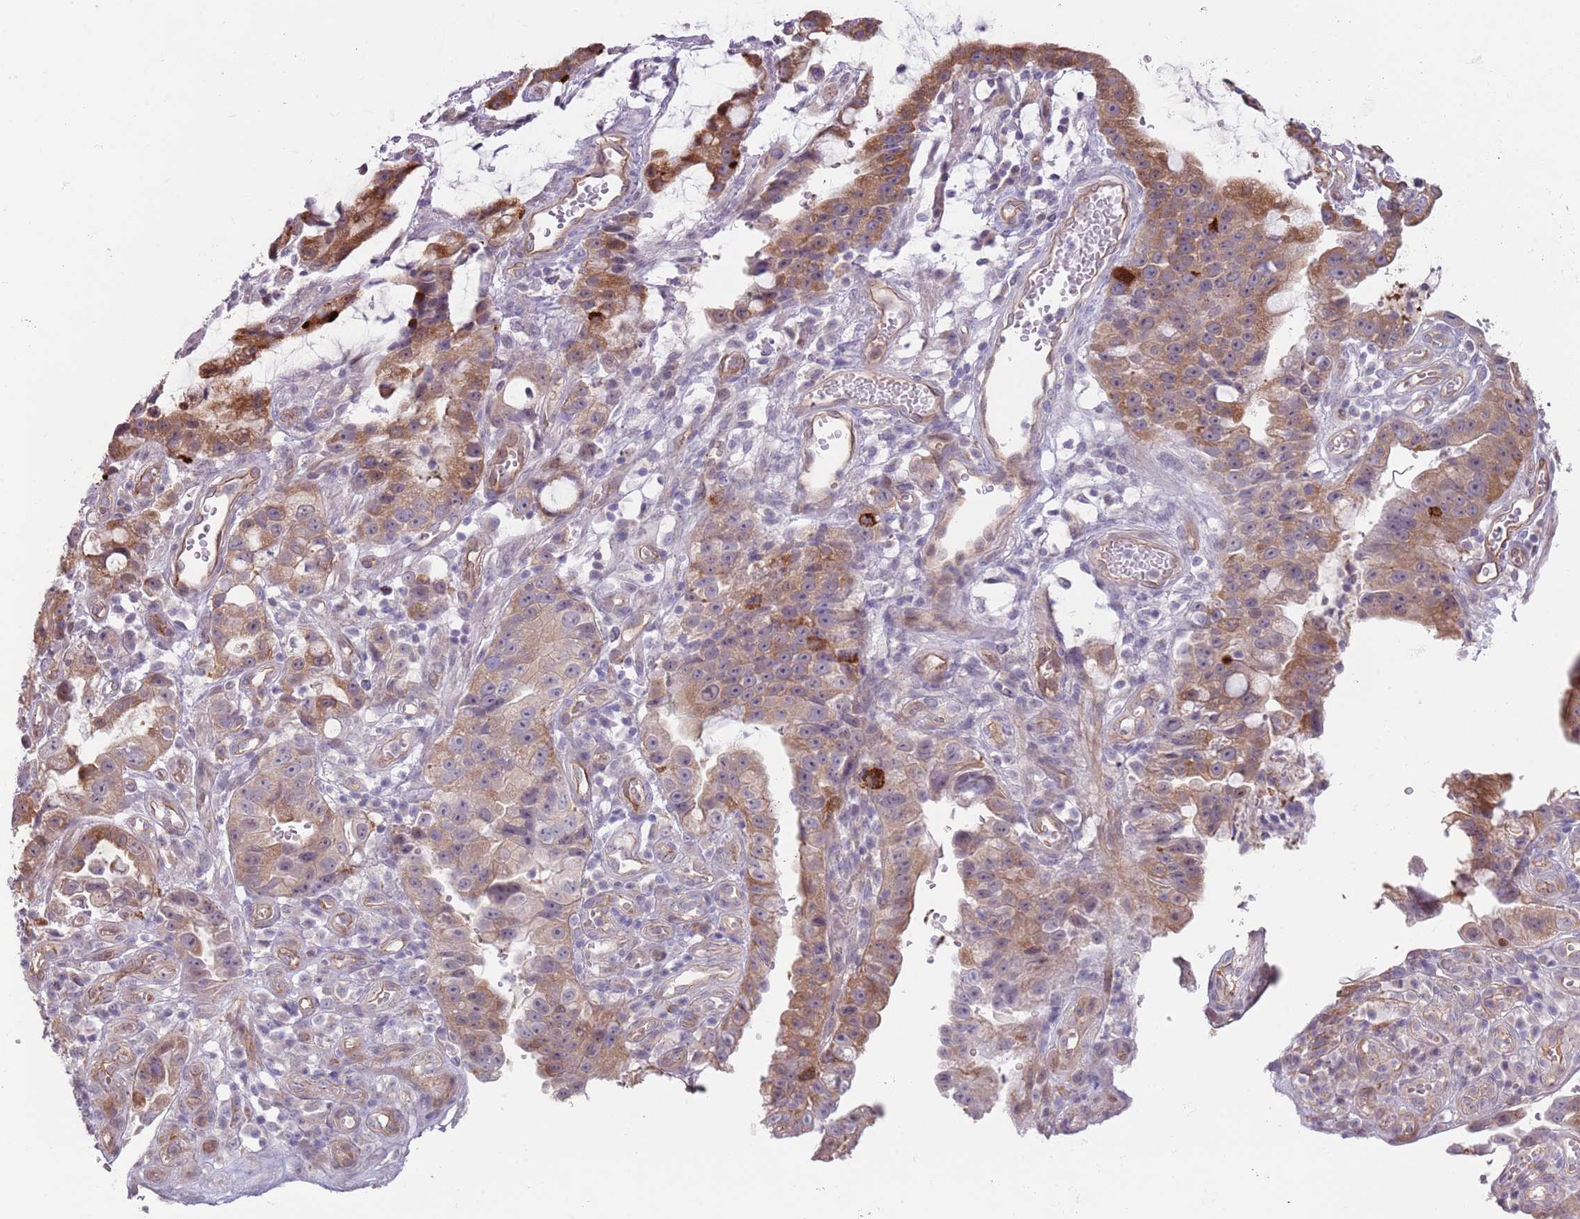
{"staining": {"intensity": "moderate", "quantity": ">75%", "location": "cytoplasmic/membranous"}, "tissue": "stomach cancer", "cell_type": "Tumor cells", "image_type": "cancer", "snomed": [{"axis": "morphology", "description": "Adenocarcinoma, NOS"}, {"axis": "topography", "description": "Stomach"}], "caption": "Stomach adenocarcinoma stained for a protein (brown) exhibits moderate cytoplasmic/membranous positive positivity in about >75% of tumor cells.", "gene": "LDHD", "patient": {"sex": "male", "age": 55}}